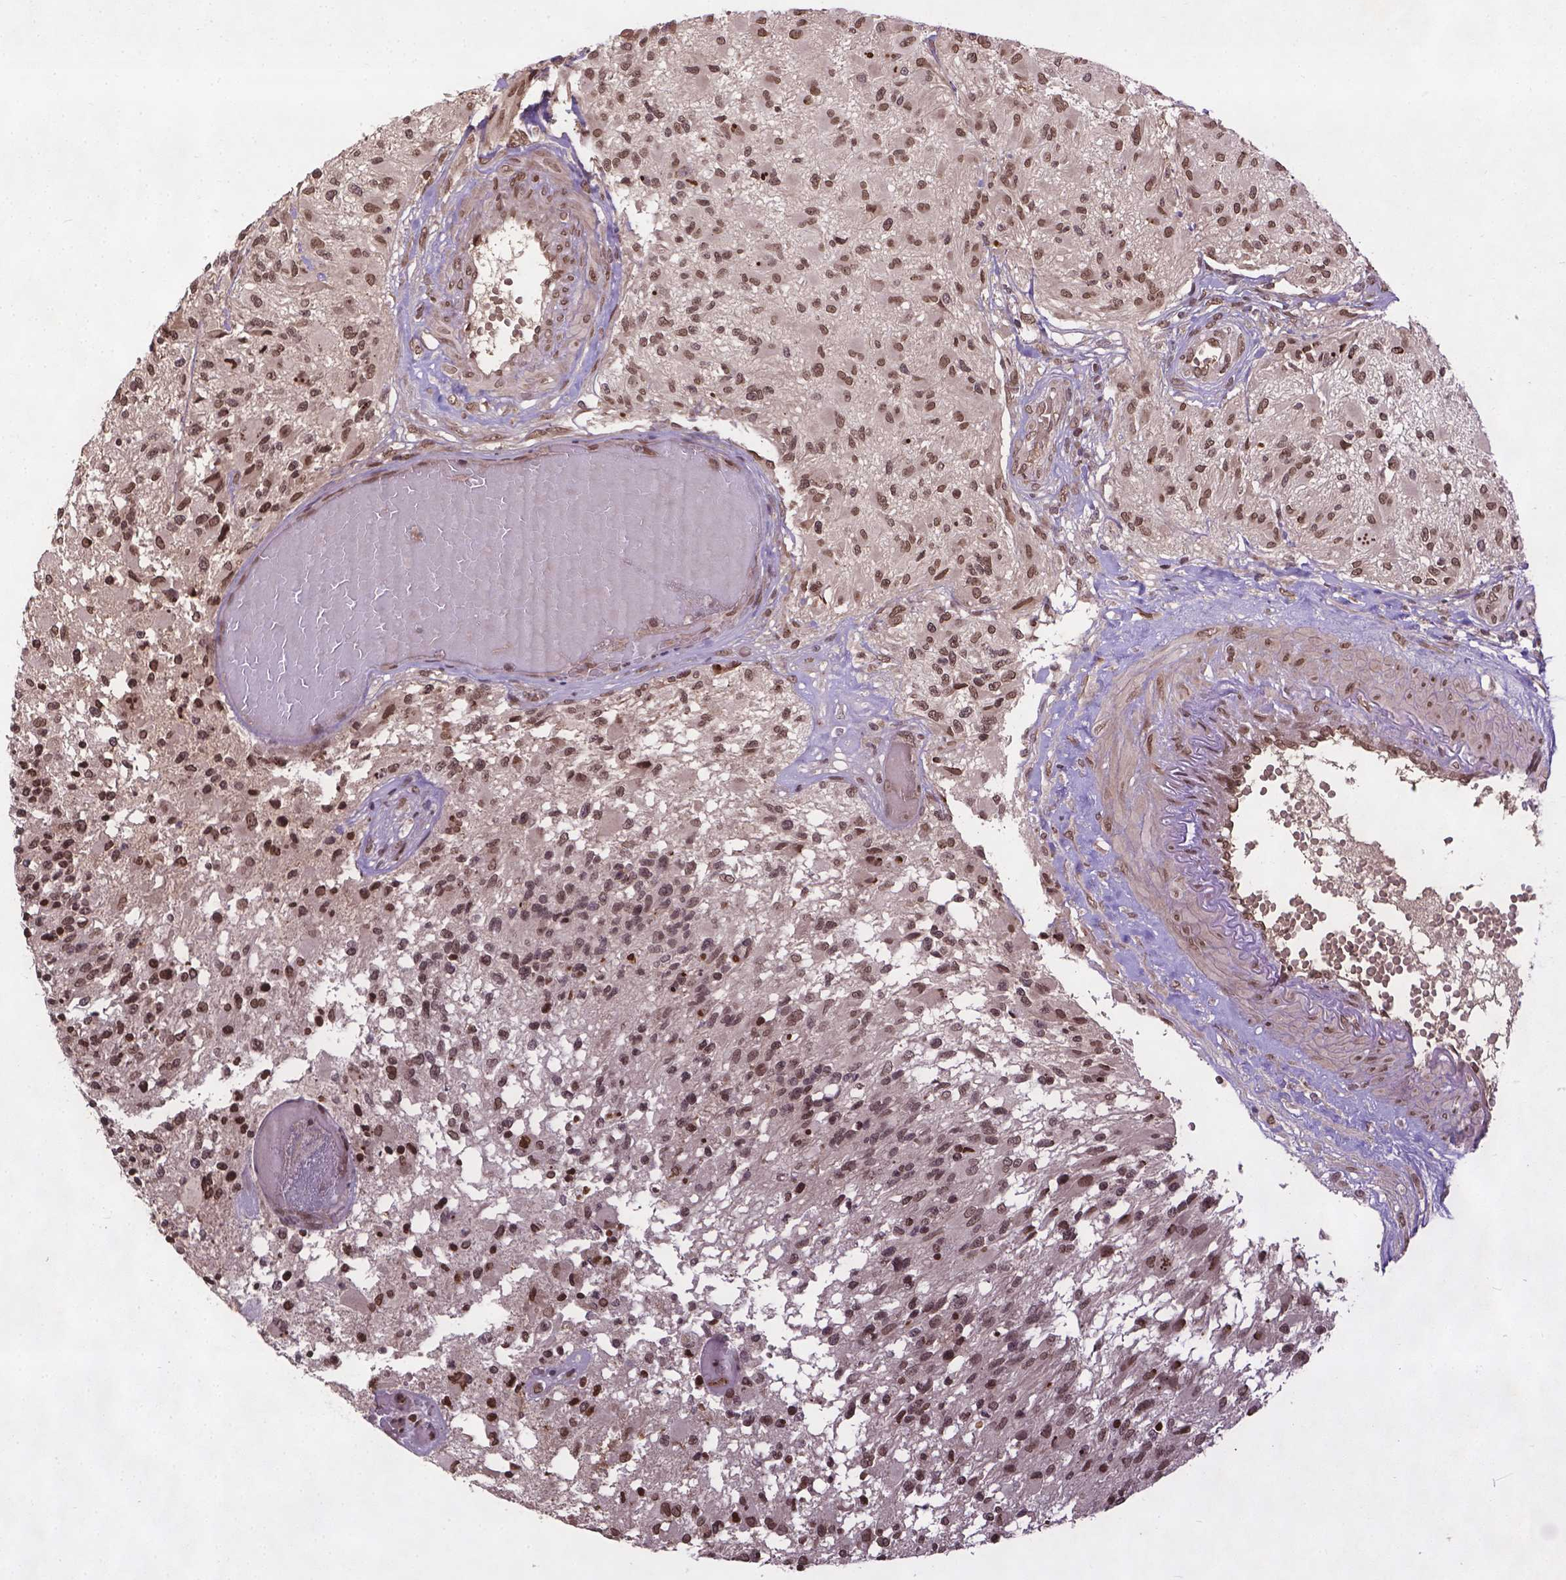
{"staining": {"intensity": "moderate", "quantity": ">75%", "location": "nuclear"}, "tissue": "glioma", "cell_type": "Tumor cells", "image_type": "cancer", "snomed": [{"axis": "morphology", "description": "Glioma, malignant, High grade"}, {"axis": "topography", "description": "Brain"}], "caption": "The immunohistochemical stain shows moderate nuclear positivity in tumor cells of malignant high-grade glioma tissue.", "gene": "BANF1", "patient": {"sex": "female", "age": 63}}